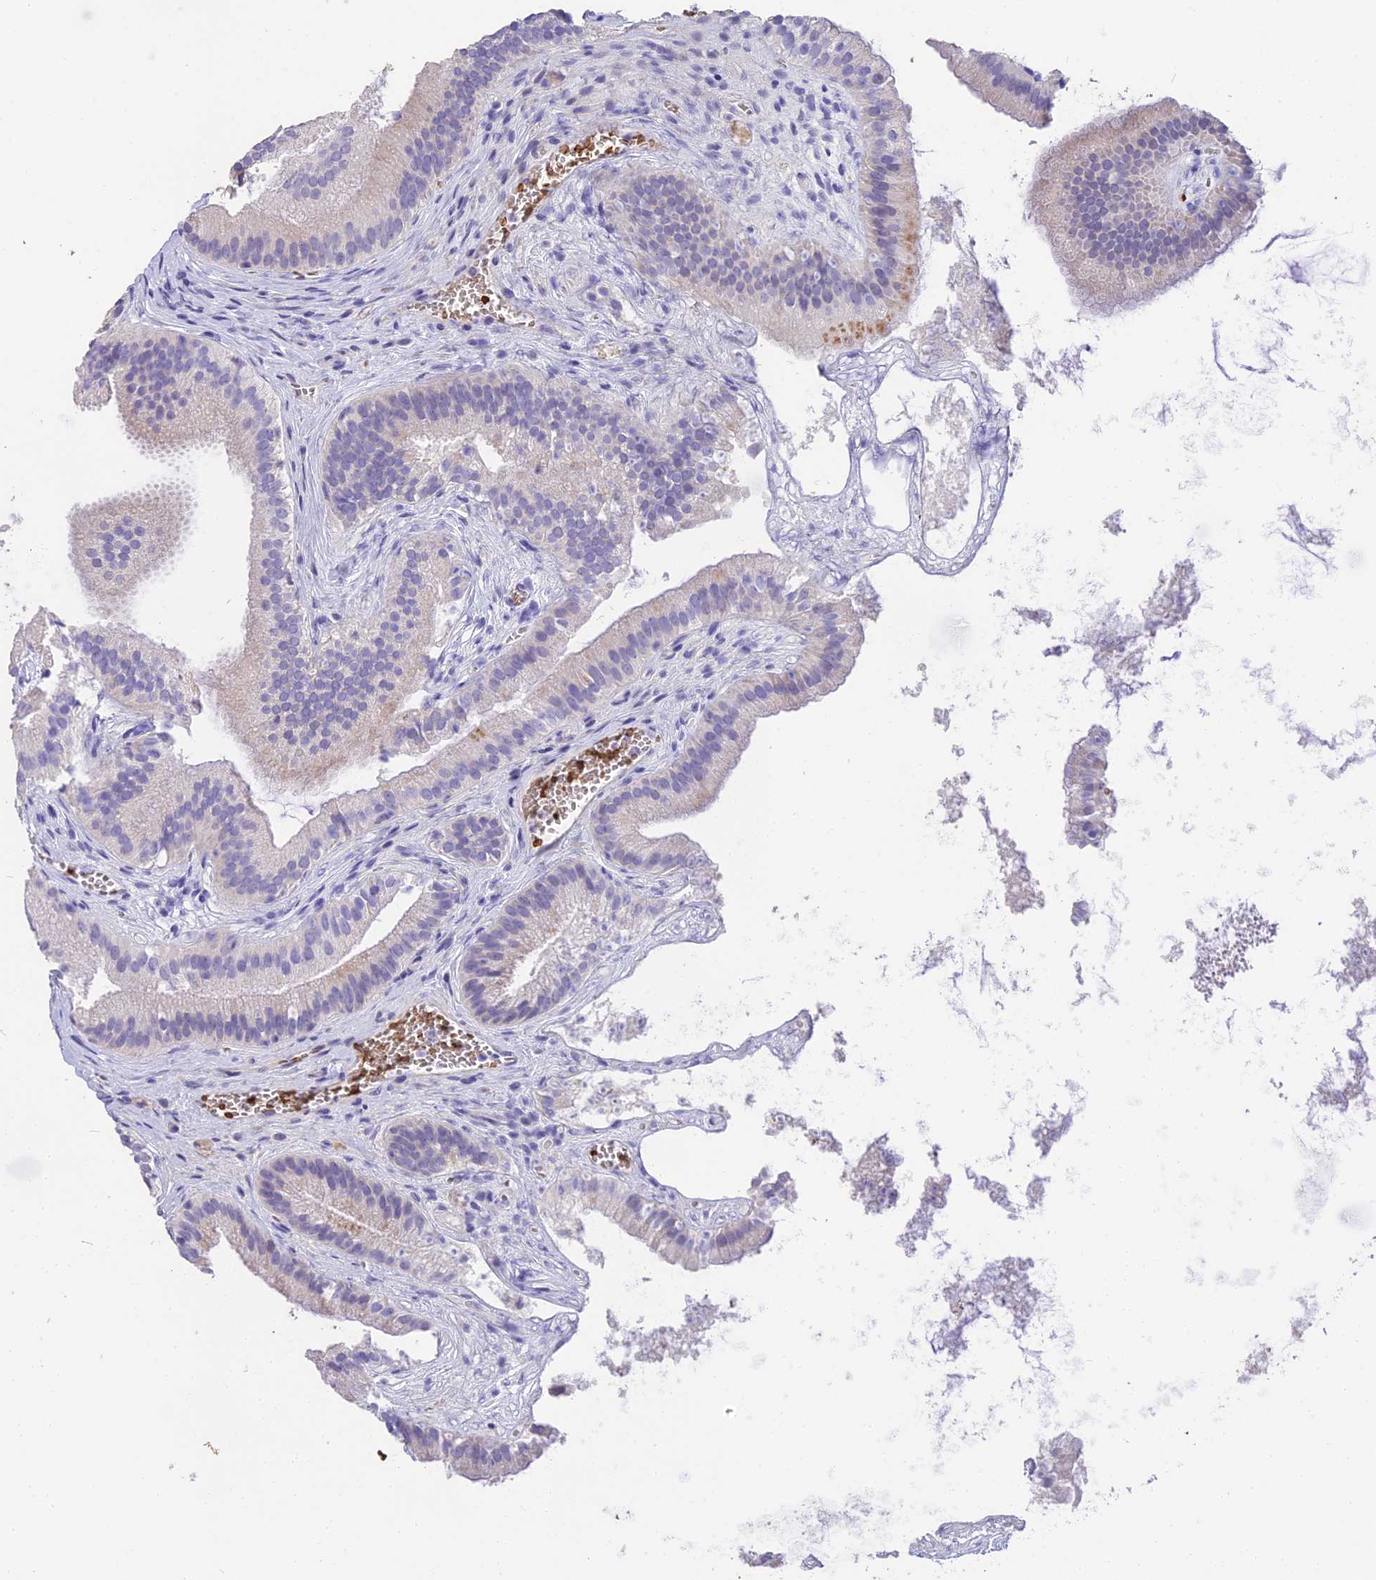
{"staining": {"intensity": "moderate", "quantity": "<25%", "location": "cytoplasmic/membranous"}, "tissue": "gallbladder", "cell_type": "Glandular cells", "image_type": "normal", "snomed": [{"axis": "morphology", "description": "Normal tissue, NOS"}, {"axis": "topography", "description": "Gallbladder"}], "caption": "The immunohistochemical stain labels moderate cytoplasmic/membranous staining in glandular cells of unremarkable gallbladder. (brown staining indicates protein expression, while blue staining denotes nuclei).", "gene": "TNNC2", "patient": {"sex": "female", "age": 54}}